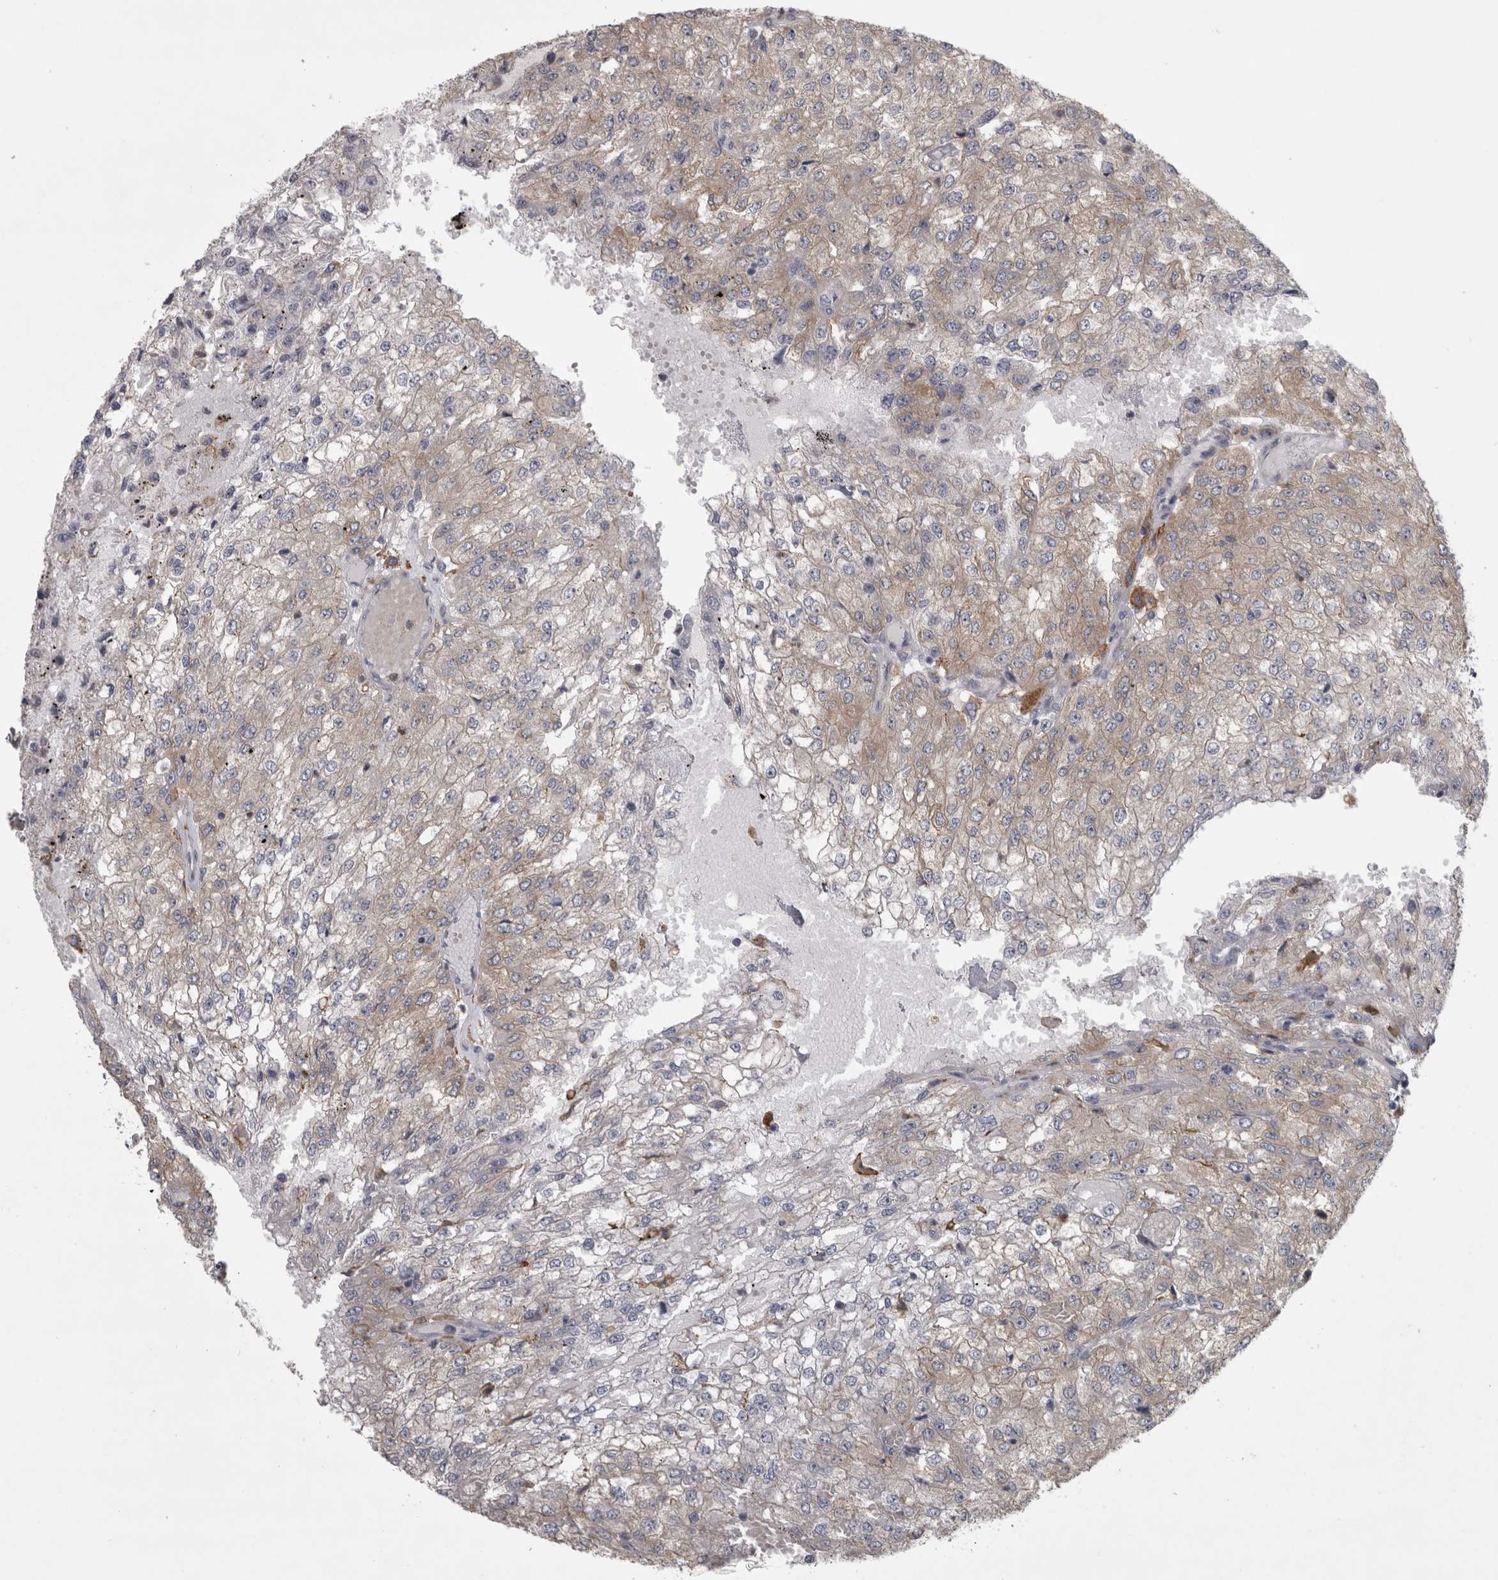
{"staining": {"intensity": "weak", "quantity": "25%-75%", "location": "cytoplasmic/membranous"}, "tissue": "renal cancer", "cell_type": "Tumor cells", "image_type": "cancer", "snomed": [{"axis": "morphology", "description": "Adenocarcinoma, NOS"}, {"axis": "topography", "description": "Kidney"}], "caption": "Protein analysis of adenocarcinoma (renal) tissue shows weak cytoplasmic/membranous staining in about 25%-75% of tumor cells.", "gene": "PRKCI", "patient": {"sex": "female", "age": 54}}